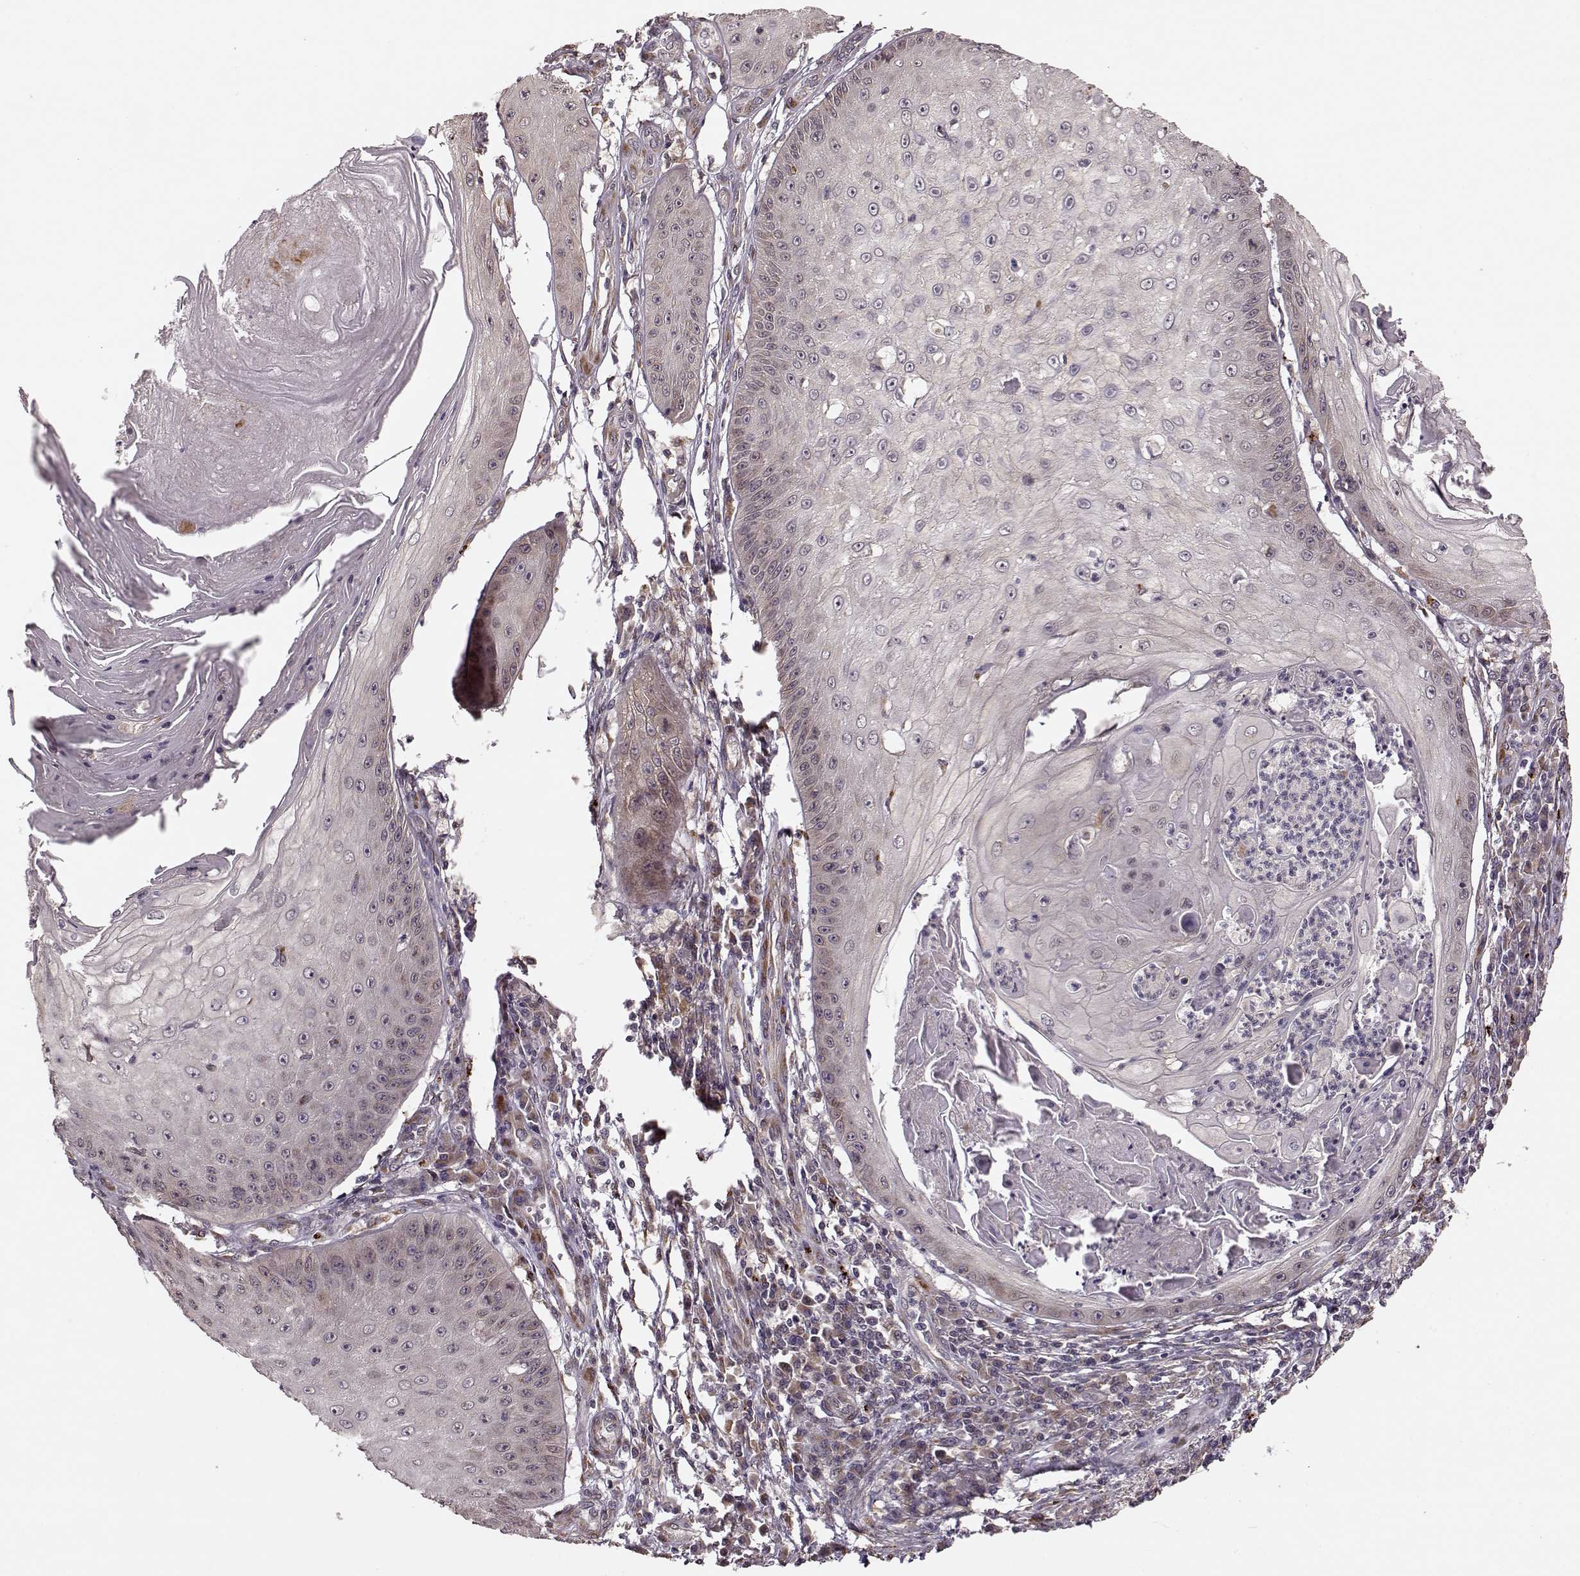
{"staining": {"intensity": "negative", "quantity": "none", "location": "none"}, "tissue": "skin cancer", "cell_type": "Tumor cells", "image_type": "cancer", "snomed": [{"axis": "morphology", "description": "Squamous cell carcinoma, NOS"}, {"axis": "topography", "description": "Skin"}], "caption": "Protein analysis of squamous cell carcinoma (skin) exhibits no significant positivity in tumor cells.", "gene": "YIPF5", "patient": {"sex": "male", "age": 70}}